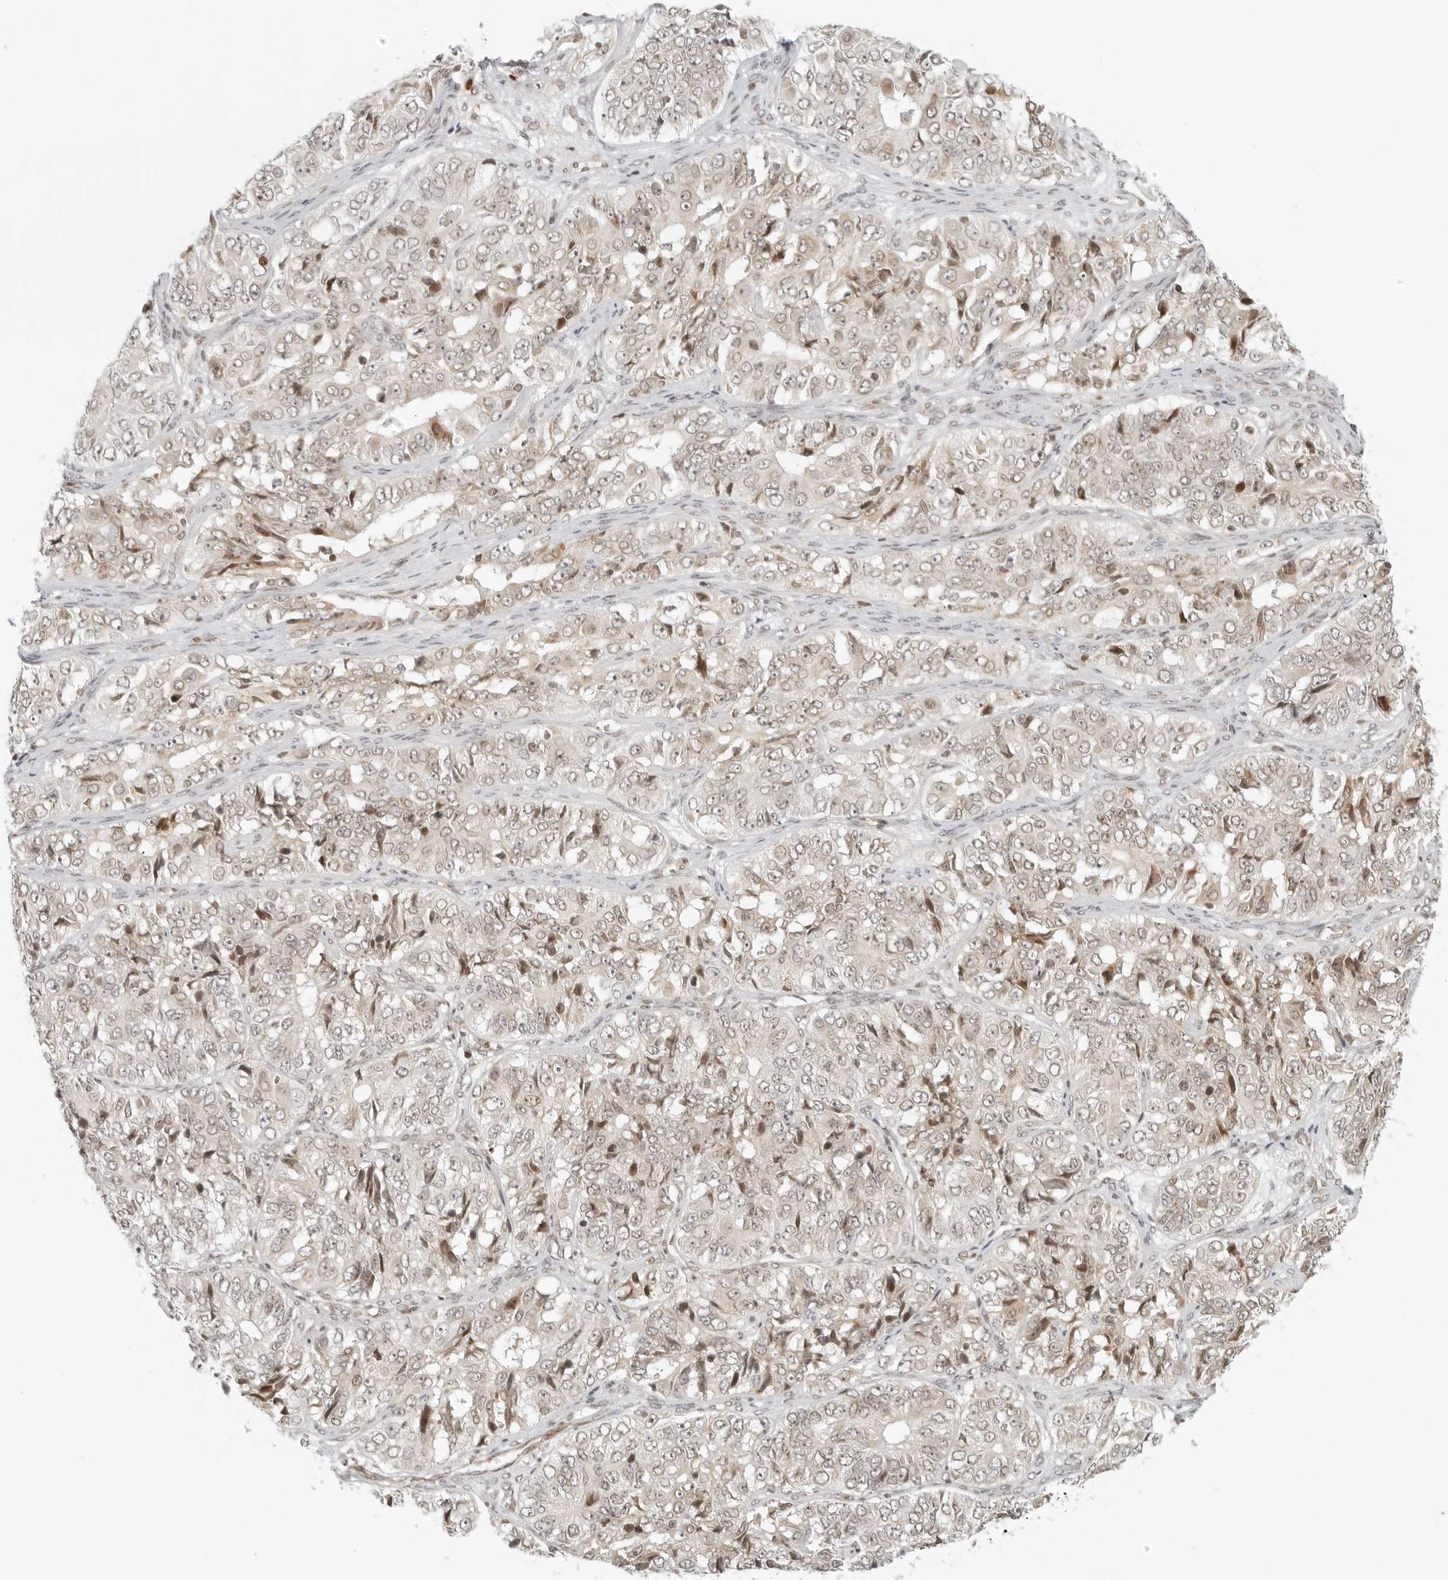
{"staining": {"intensity": "weak", "quantity": "25%-75%", "location": "nuclear"}, "tissue": "ovarian cancer", "cell_type": "Tumor cells", "image_type": "cancer", "snomed": [{"axis": "morphology", "description": "Carcinoma, endometroid"}, {"axis": "topography", "description": "Ovary"}], "caption": "Tumor cells demonstrate weak nuclear staining in about 25%-75% of cells in ovarian endometroid carcinoma.", "gene": "ZNF407", "patient": {"sex": "female", "age": 51}}